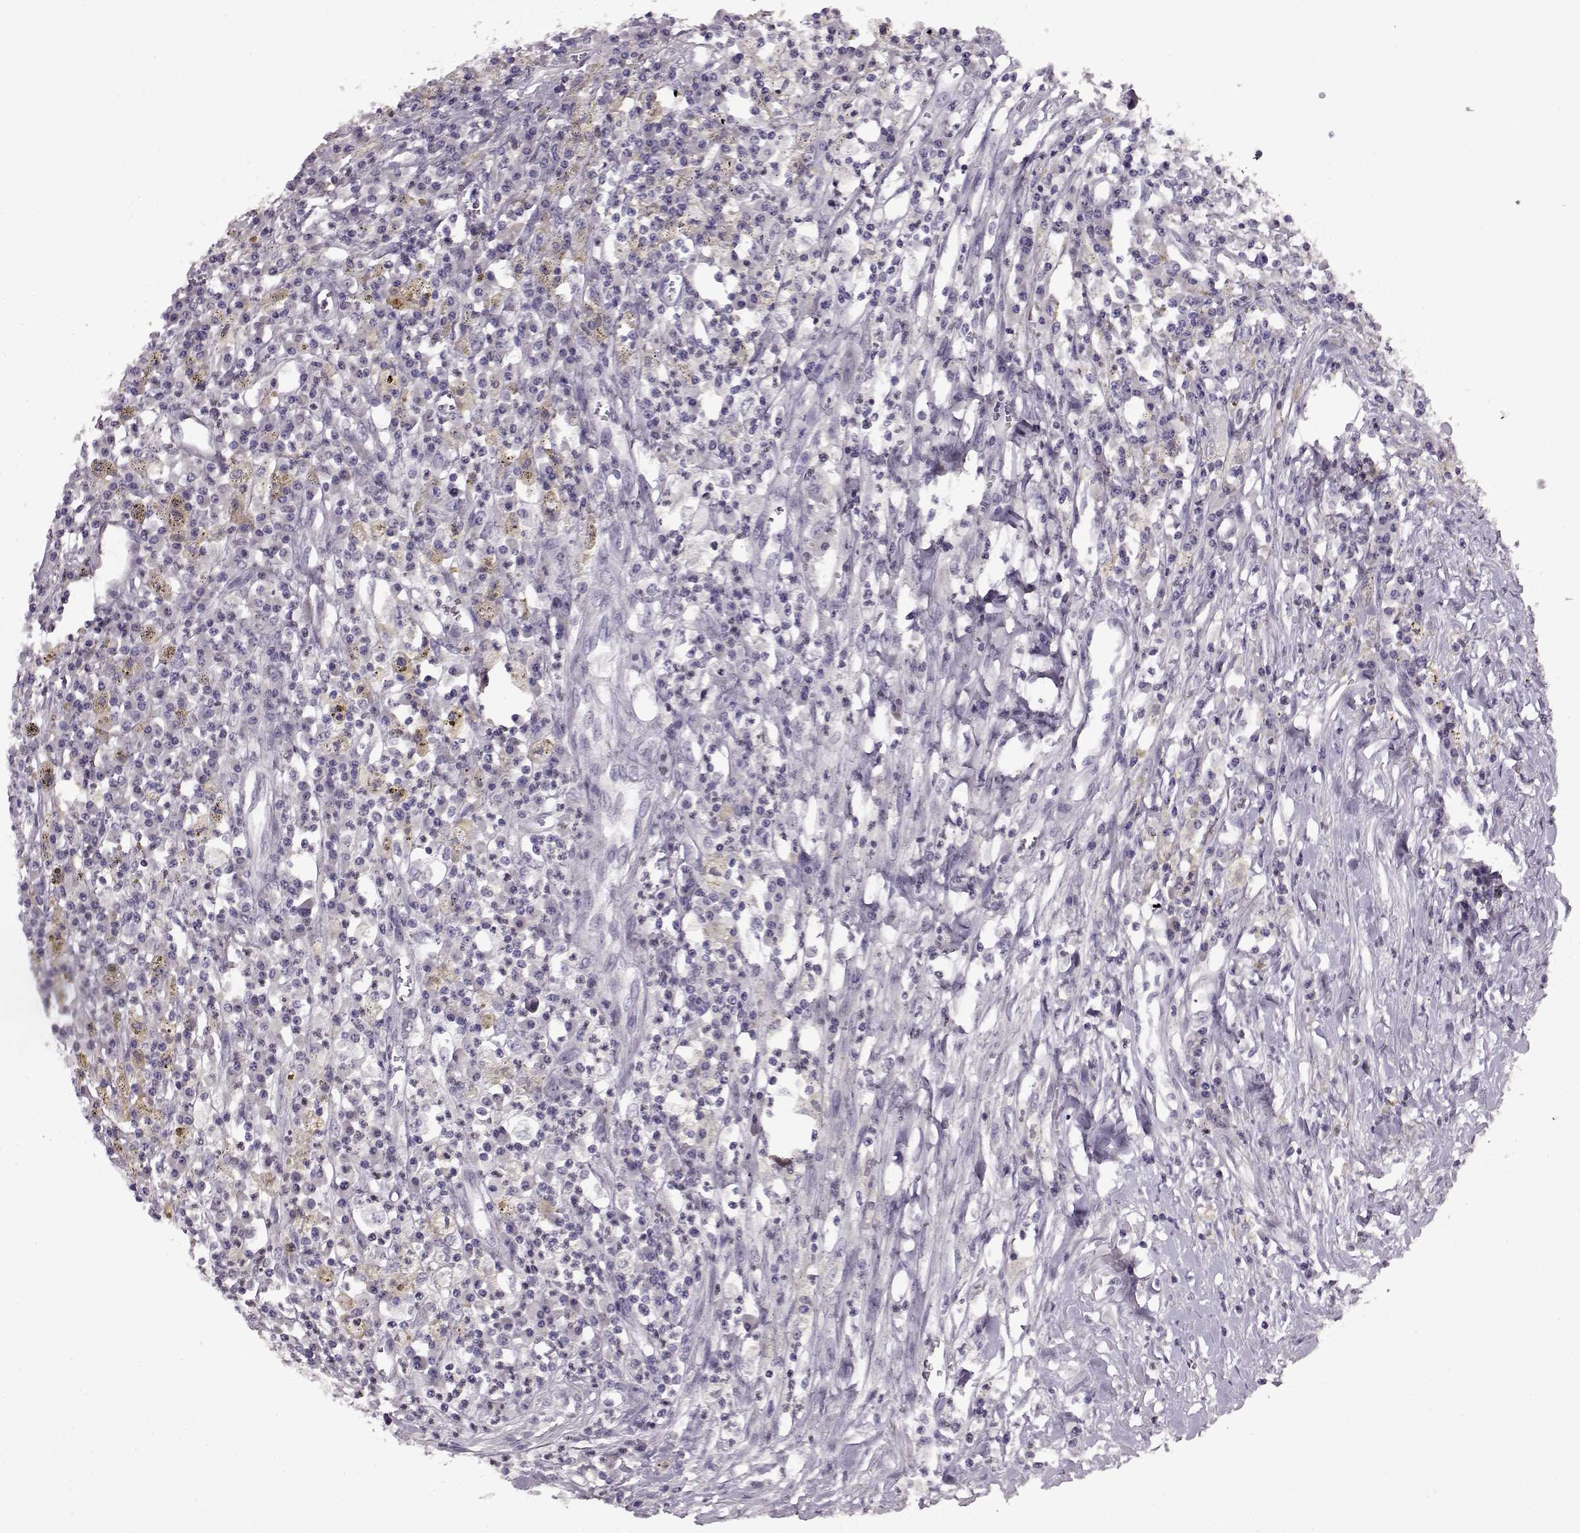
{"staining": {"intensity": "negative", "quantity": "none", "location": "none"}, "tissue": "colorectal cancer", "cell_type": "Tumor cells", "image_type": "cancer", "snomed": [{"axis": "morphology", "description": "Adenocarcinoma, NOS"}, {"axis": "topography", "description": "Rectum"}], "caption": "Adenocarcinoma (colorectal) stained for a protein using immunohistochemistry demonstrates no staining tumor cells.", "gene": "RP1L1", "patient": {"sex": "male", "age": 54}}